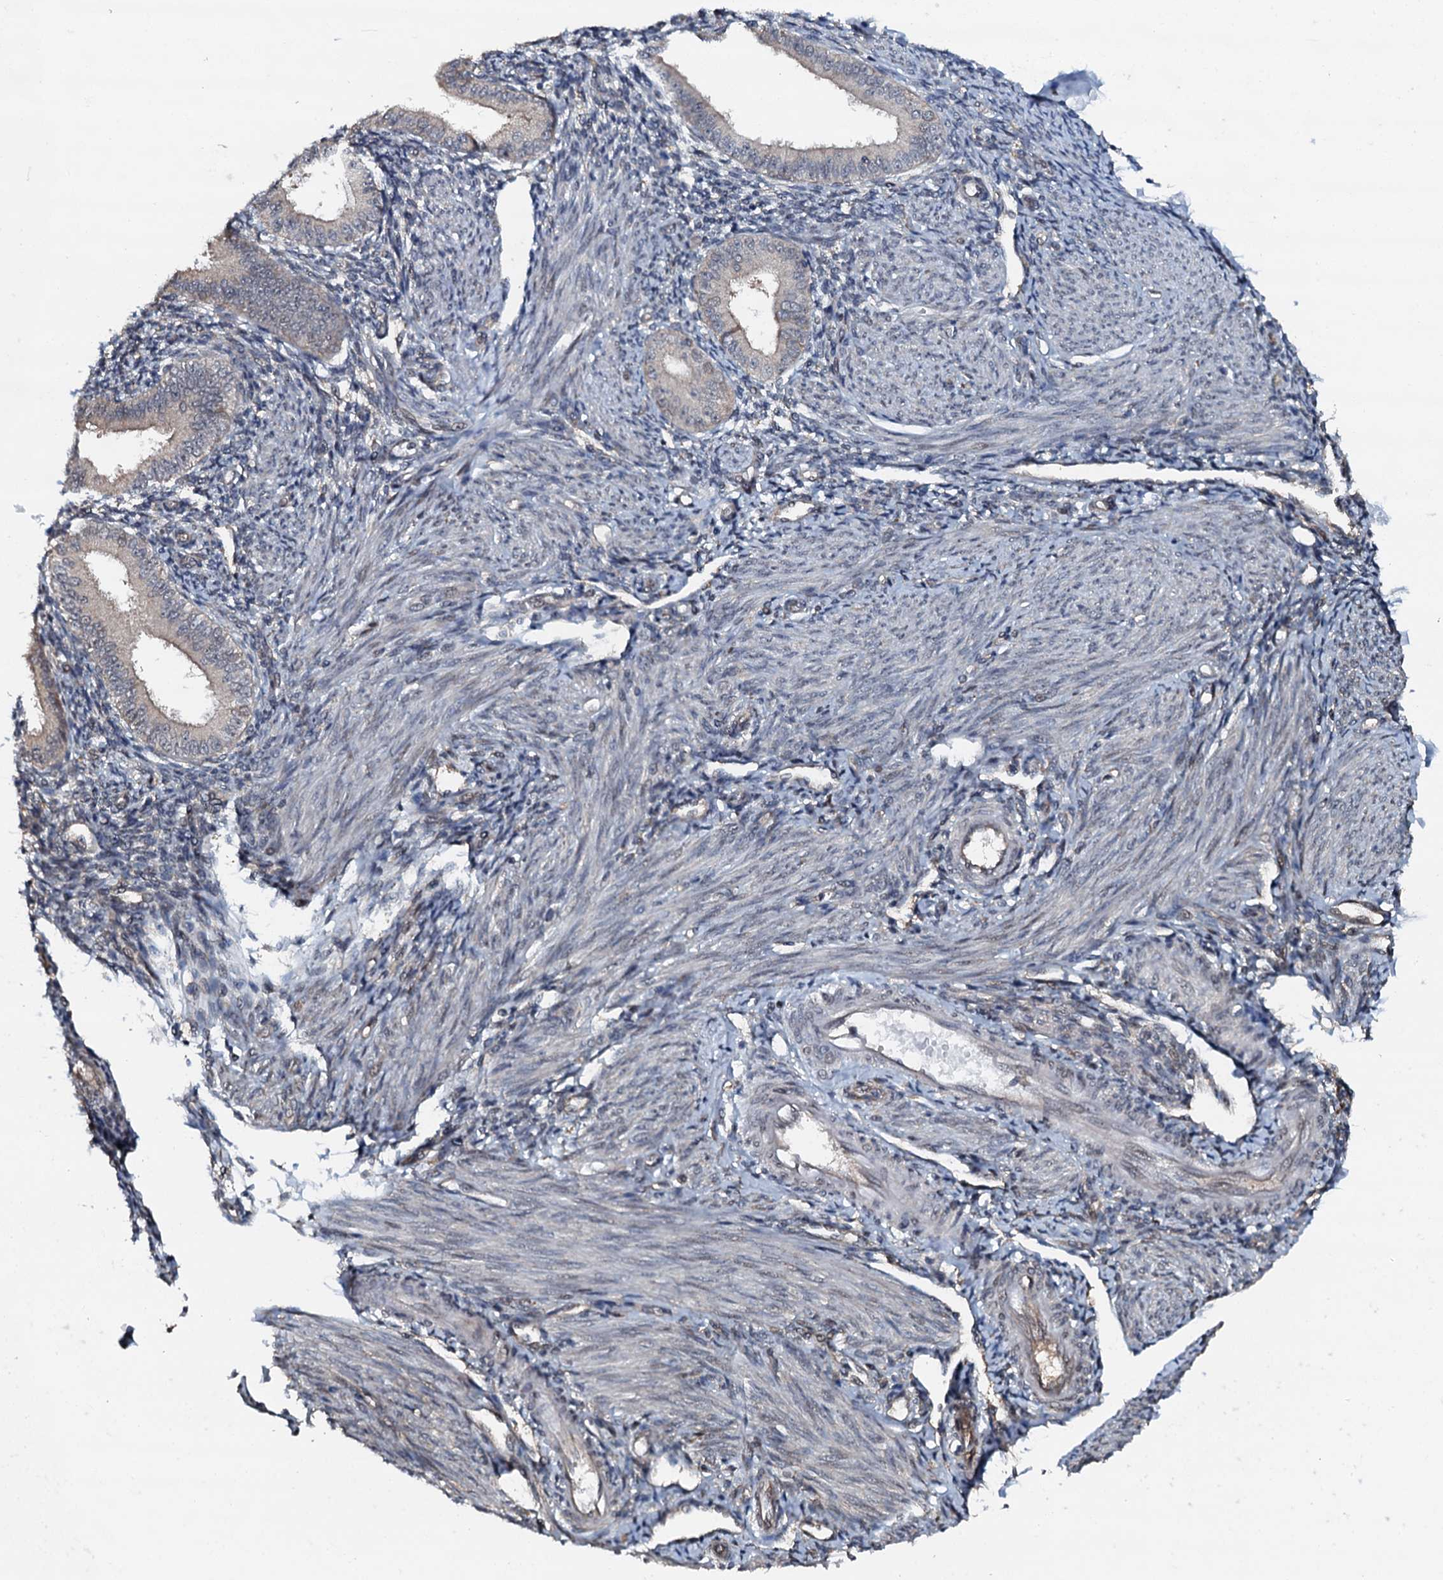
{"staining": {"intensity": "negative", "quantity": "none", "location": "none"}, "tissue": "endometrium", "cell_type": "Cells in endometrial stroma", "image_type": "normal", "snomed": [{"axis": "morphology", "description": "Normal tissue, NOS"}, {"axis": "topography", "description": "Uterus"}, {"axis": "topography", "description": "Endometrium"}], "caption": "This is an IHC micrograph of normal endometrium. There is no expression in cells in endometrial stroma.", "gene": "FLYWCH1", "patient": {"sex": "female", "age": 48}}